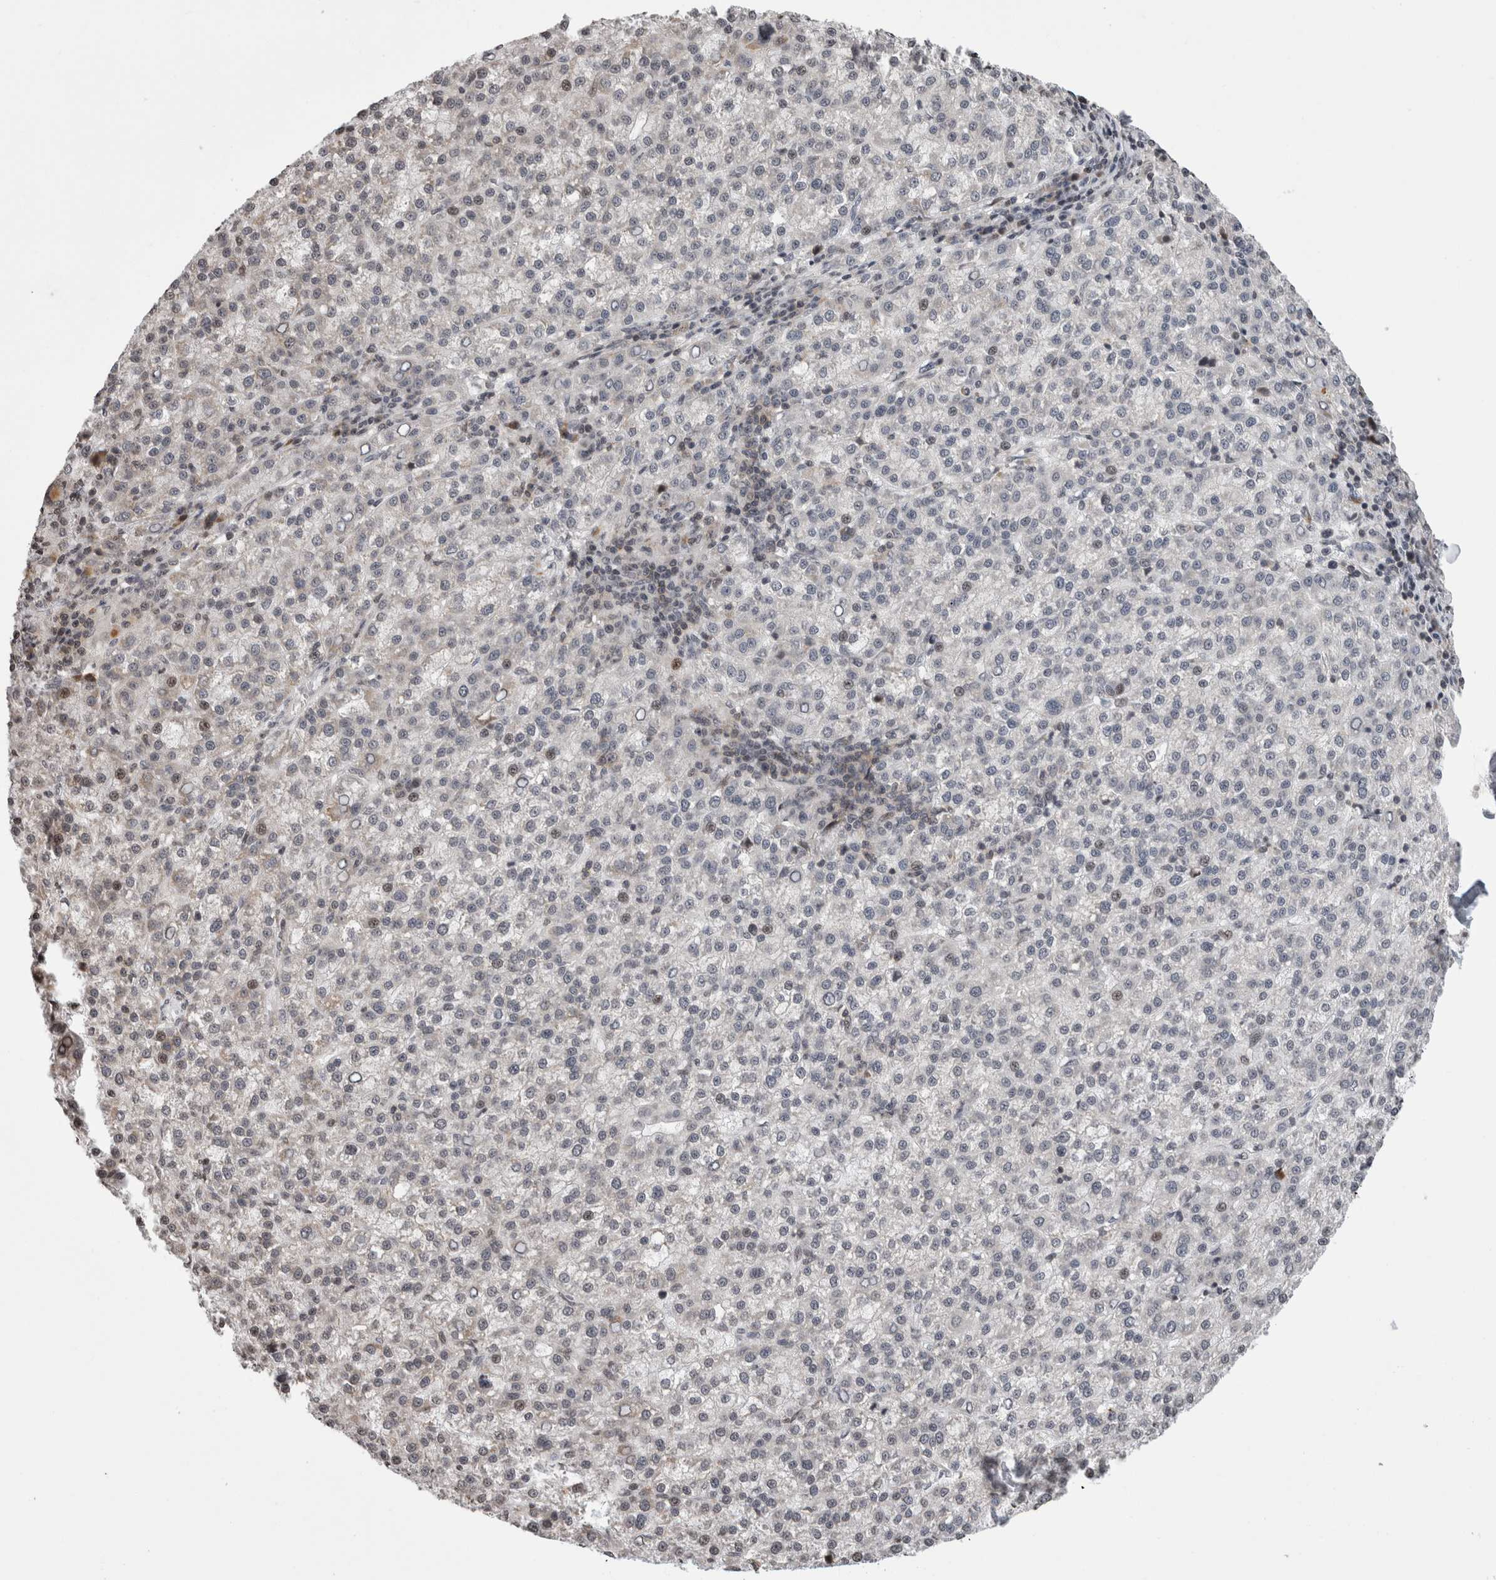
{"staining": {"intensity": "negative", "quantity": "none", "location": "none"}, "tissue": "liver cancer", "cell_type": "Tumor cells", "image_type": "cancer", "snomed": [{"axis": "morphology", "description": "Carcinoma, Hepatocellular, NOS"}, {"axis": "topography", "description": "Liver"}], "caption": "This micrograph is of liver hepatocellular carcinoma stained with immunohistochemistry to label a protein in brown with the nuclei are counter-stained blue. There is no expression in tumor cells. (DAB immunohistochemistry (IHC) visualized using brightfield microscopy, high magnification).", "gene": "ZBTB11", "patient": {"sex": "female", "age": 58}}